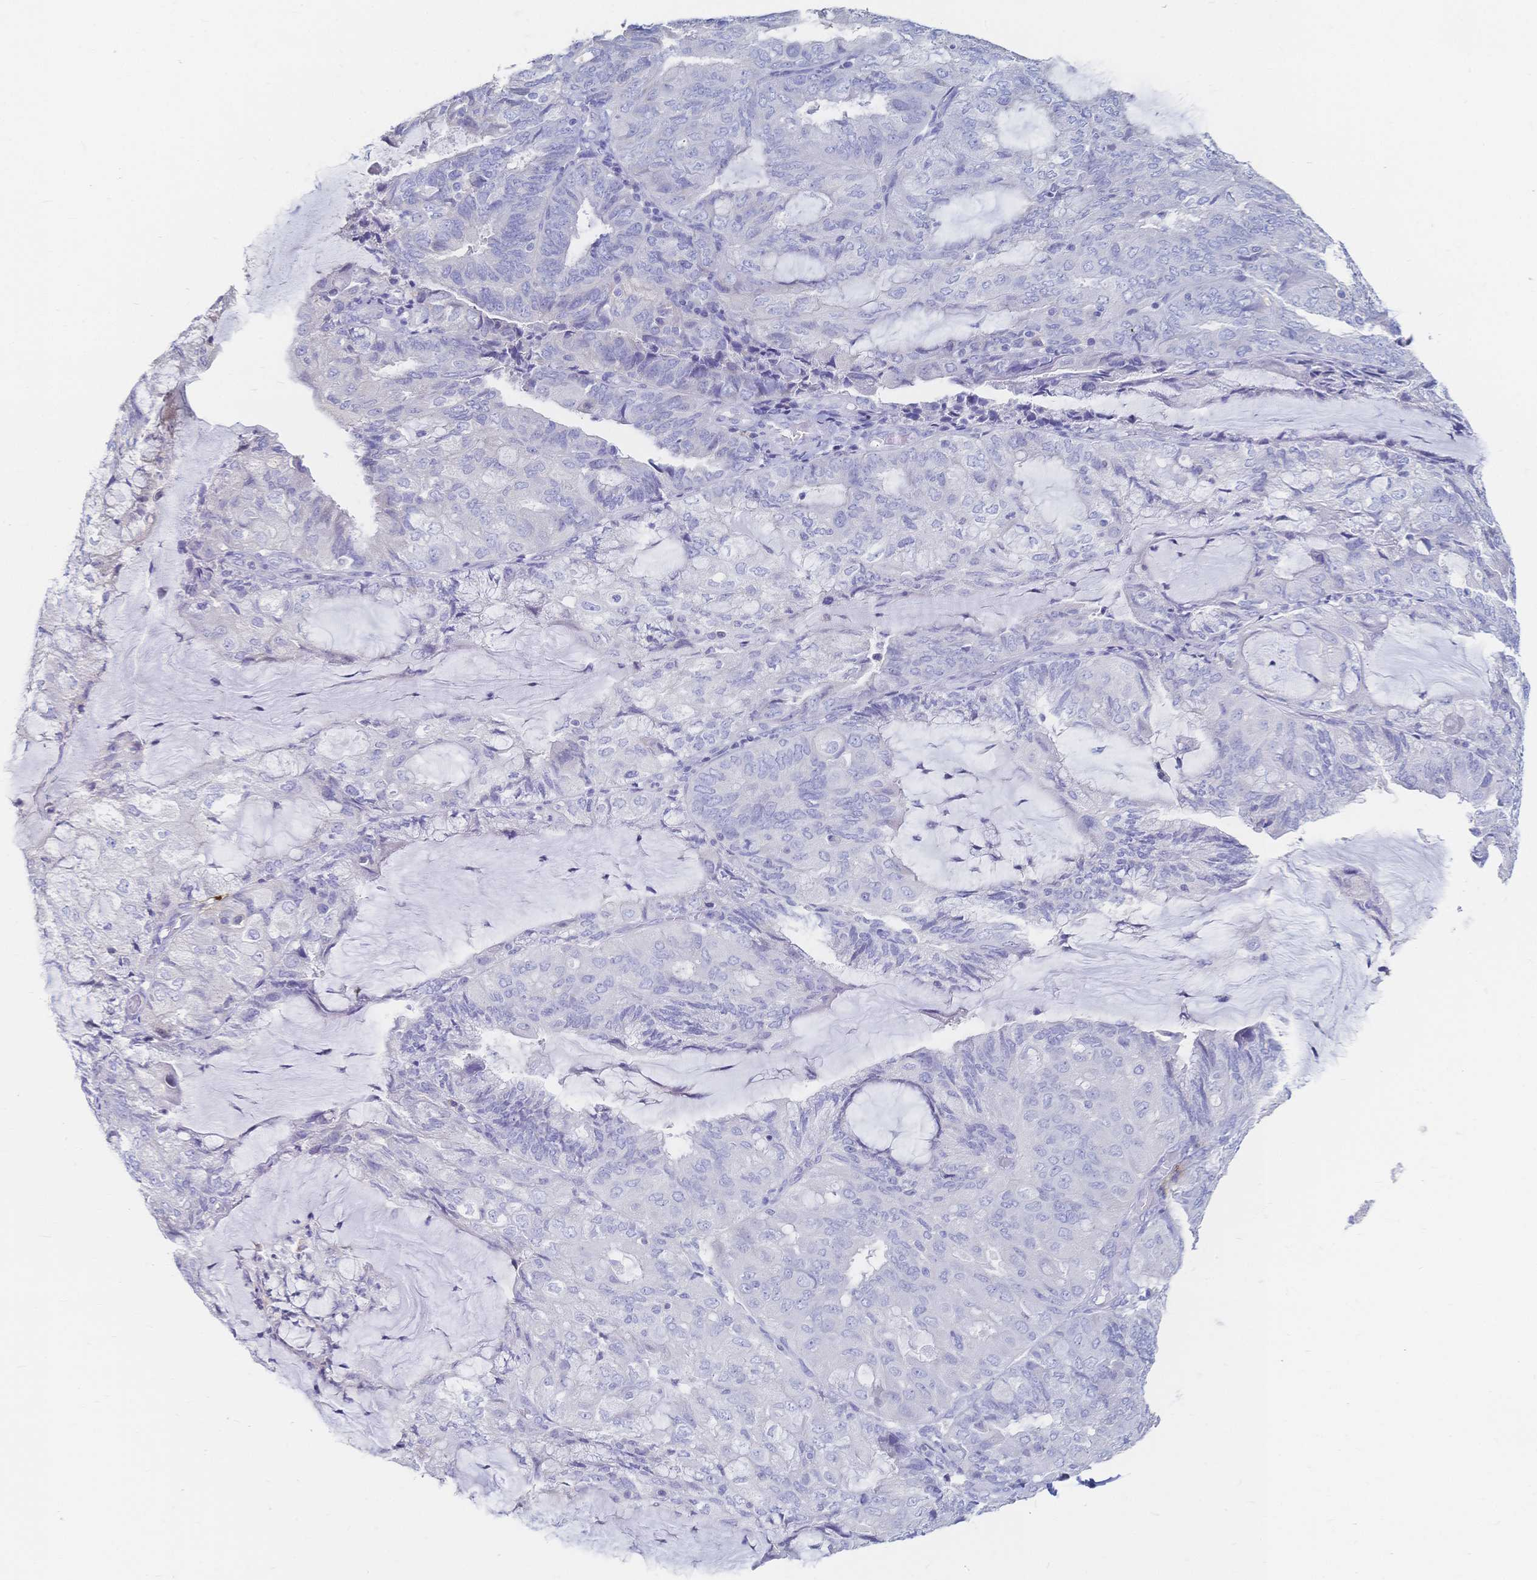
{"staining": {"intensity": "negative", "quantity": "none", "location": "none"}, "tissue": "endometrial cancer", "cell_type": "Tumor cells", "image_type": "cancer", "snomed": [{"axis": "morphology", "description": "Adenocarcinoma, NOS"}, {"axis": "topography", "description": "Endometrium"}], "caption": "Tumor cells show no significant protein expression in adenocarcinoma (endometrial). (IHC, brightfield microscopy, high magnification).", "gene": "IL2RB", "patient": {"sex": "female", "age": 81}}